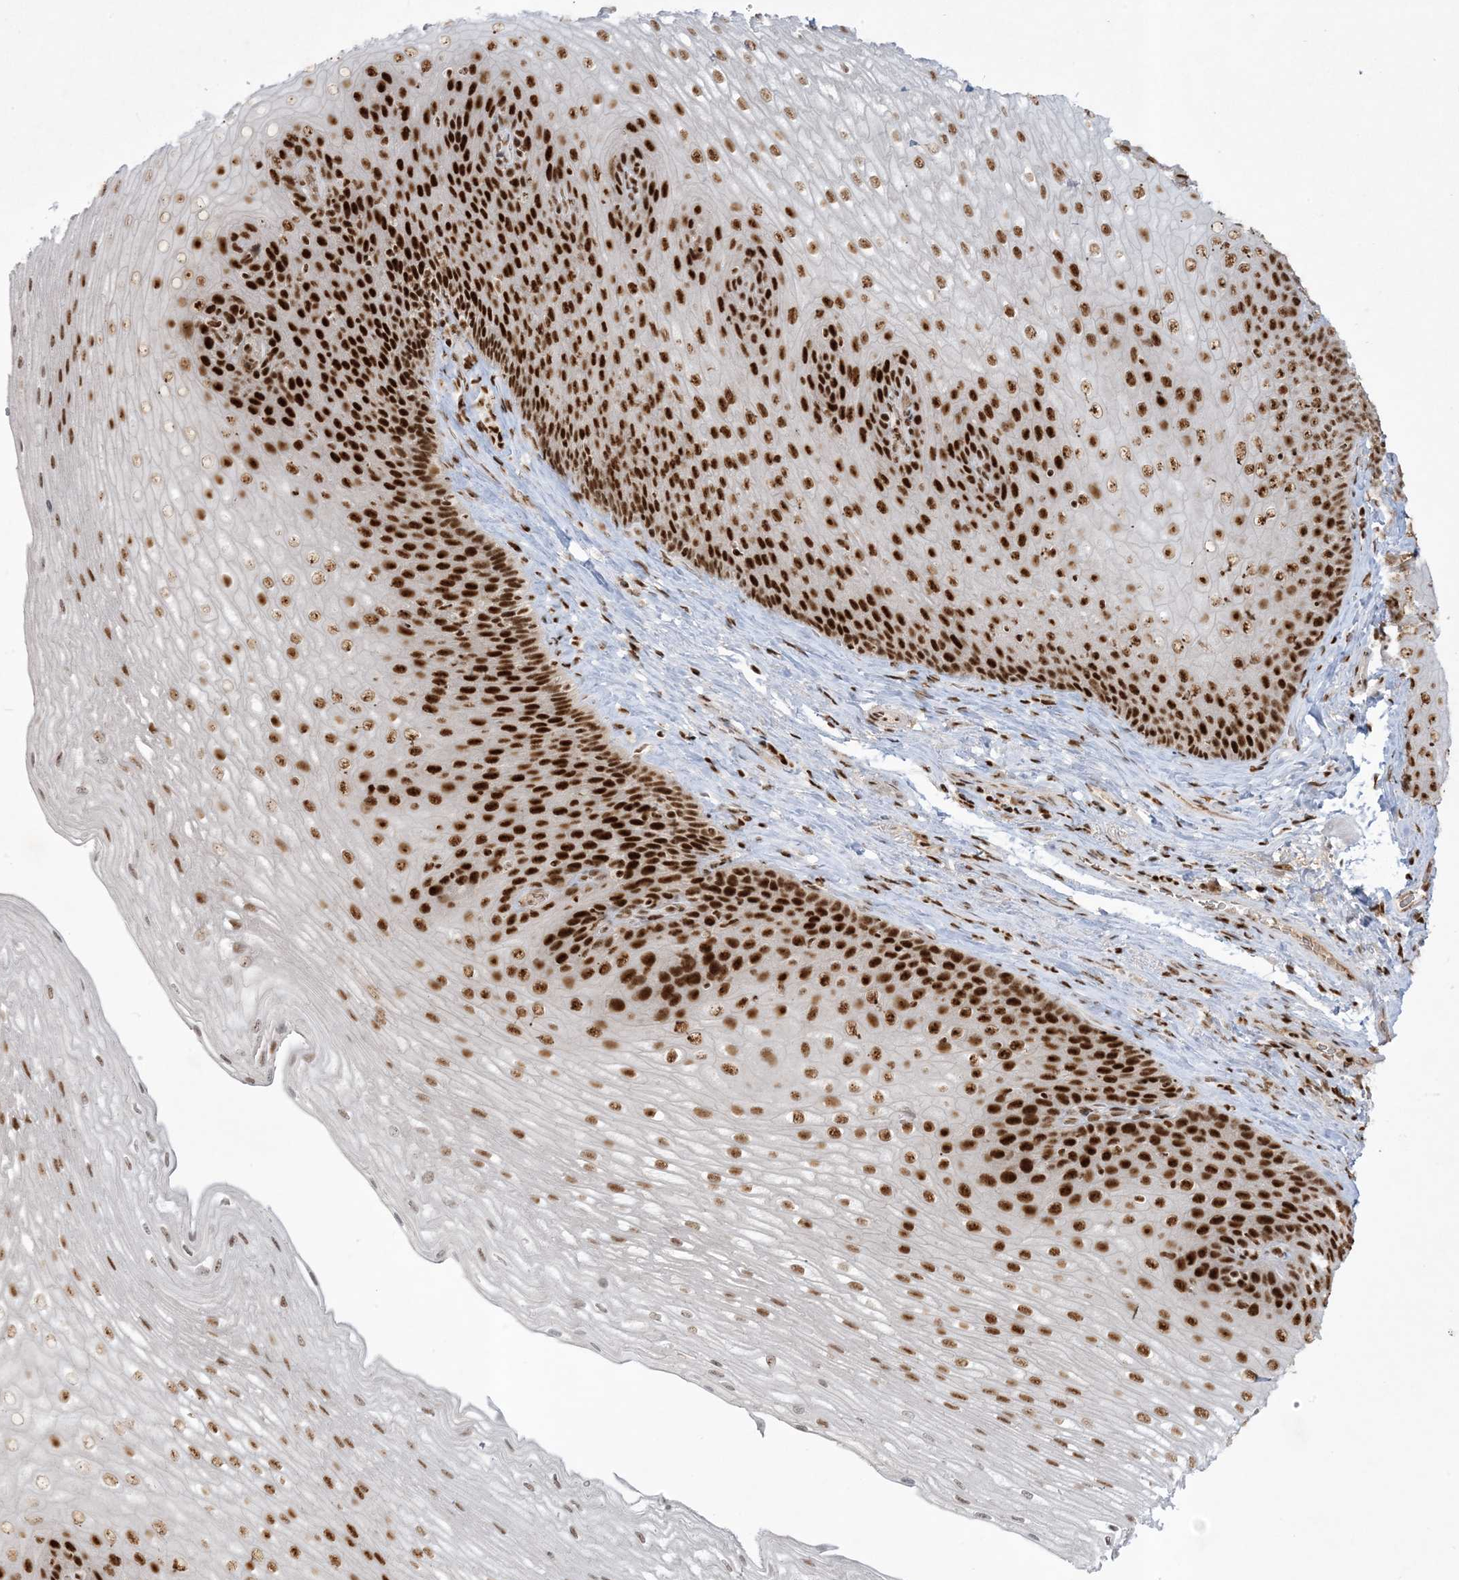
{"staining": {"intensity": "strong", "quantity": ">75%", "location": "nuclear"}, "tissue": "esophagus", "cell_type": "Squamous epithelial cells", "image_type": "normal", "snomed": [{"axis": "morphology", "description": "Normal tissue, NOS"}, {"axis": "topography", "description": "Esophagus"}], "caption": "Protein expression analysis of benign esophagus displays strong nuclear staining in approximately >75% of squamous epithelial cells.", "gene": "PPIL2", "patient": {"sex": "female", "age": 66}}